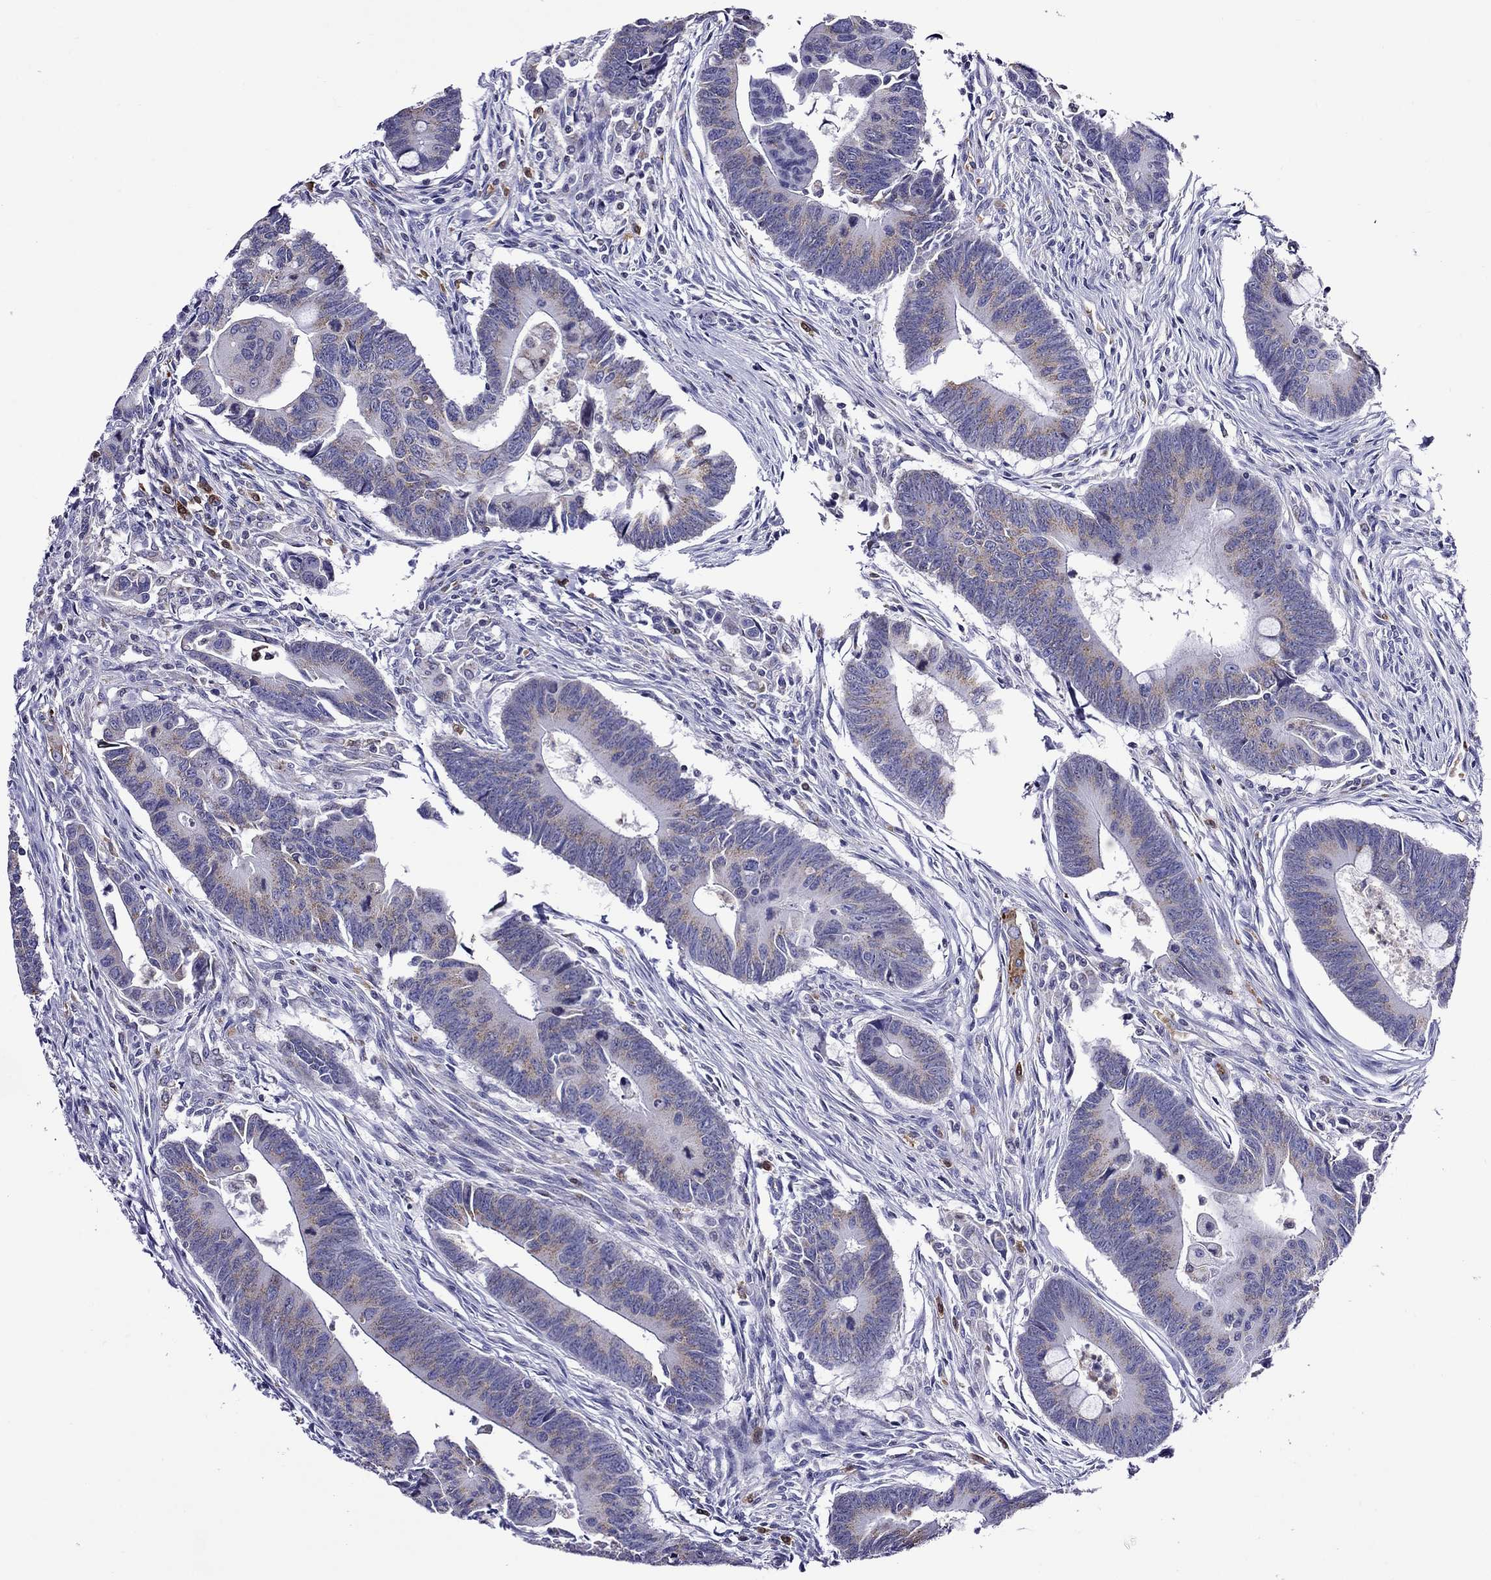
{"staining": {"intensity": "moderate", "quantity": "<25%", "location": "cytoplasmic/membranous"}, "tissue": "colorectal cancer", "cell_type": "Tumor cells", "image_type": "cancer", "snomed": [{"axis": "morphology", "description": "Adenocarcinoma, NOS"}, {"axis": "topography", "description": "Rectum"}], "caption": "High-magnification brightfield microscopy of colorectal cancer stained with DAB (brown) and counterstained with hematoxylin (blue). tumor cells exhibit moderate cytoplasmic/membranous positivity is present in about<25% of cells.", "gene": "SCG2", "patient": {"sex": "male", "age": 67}}